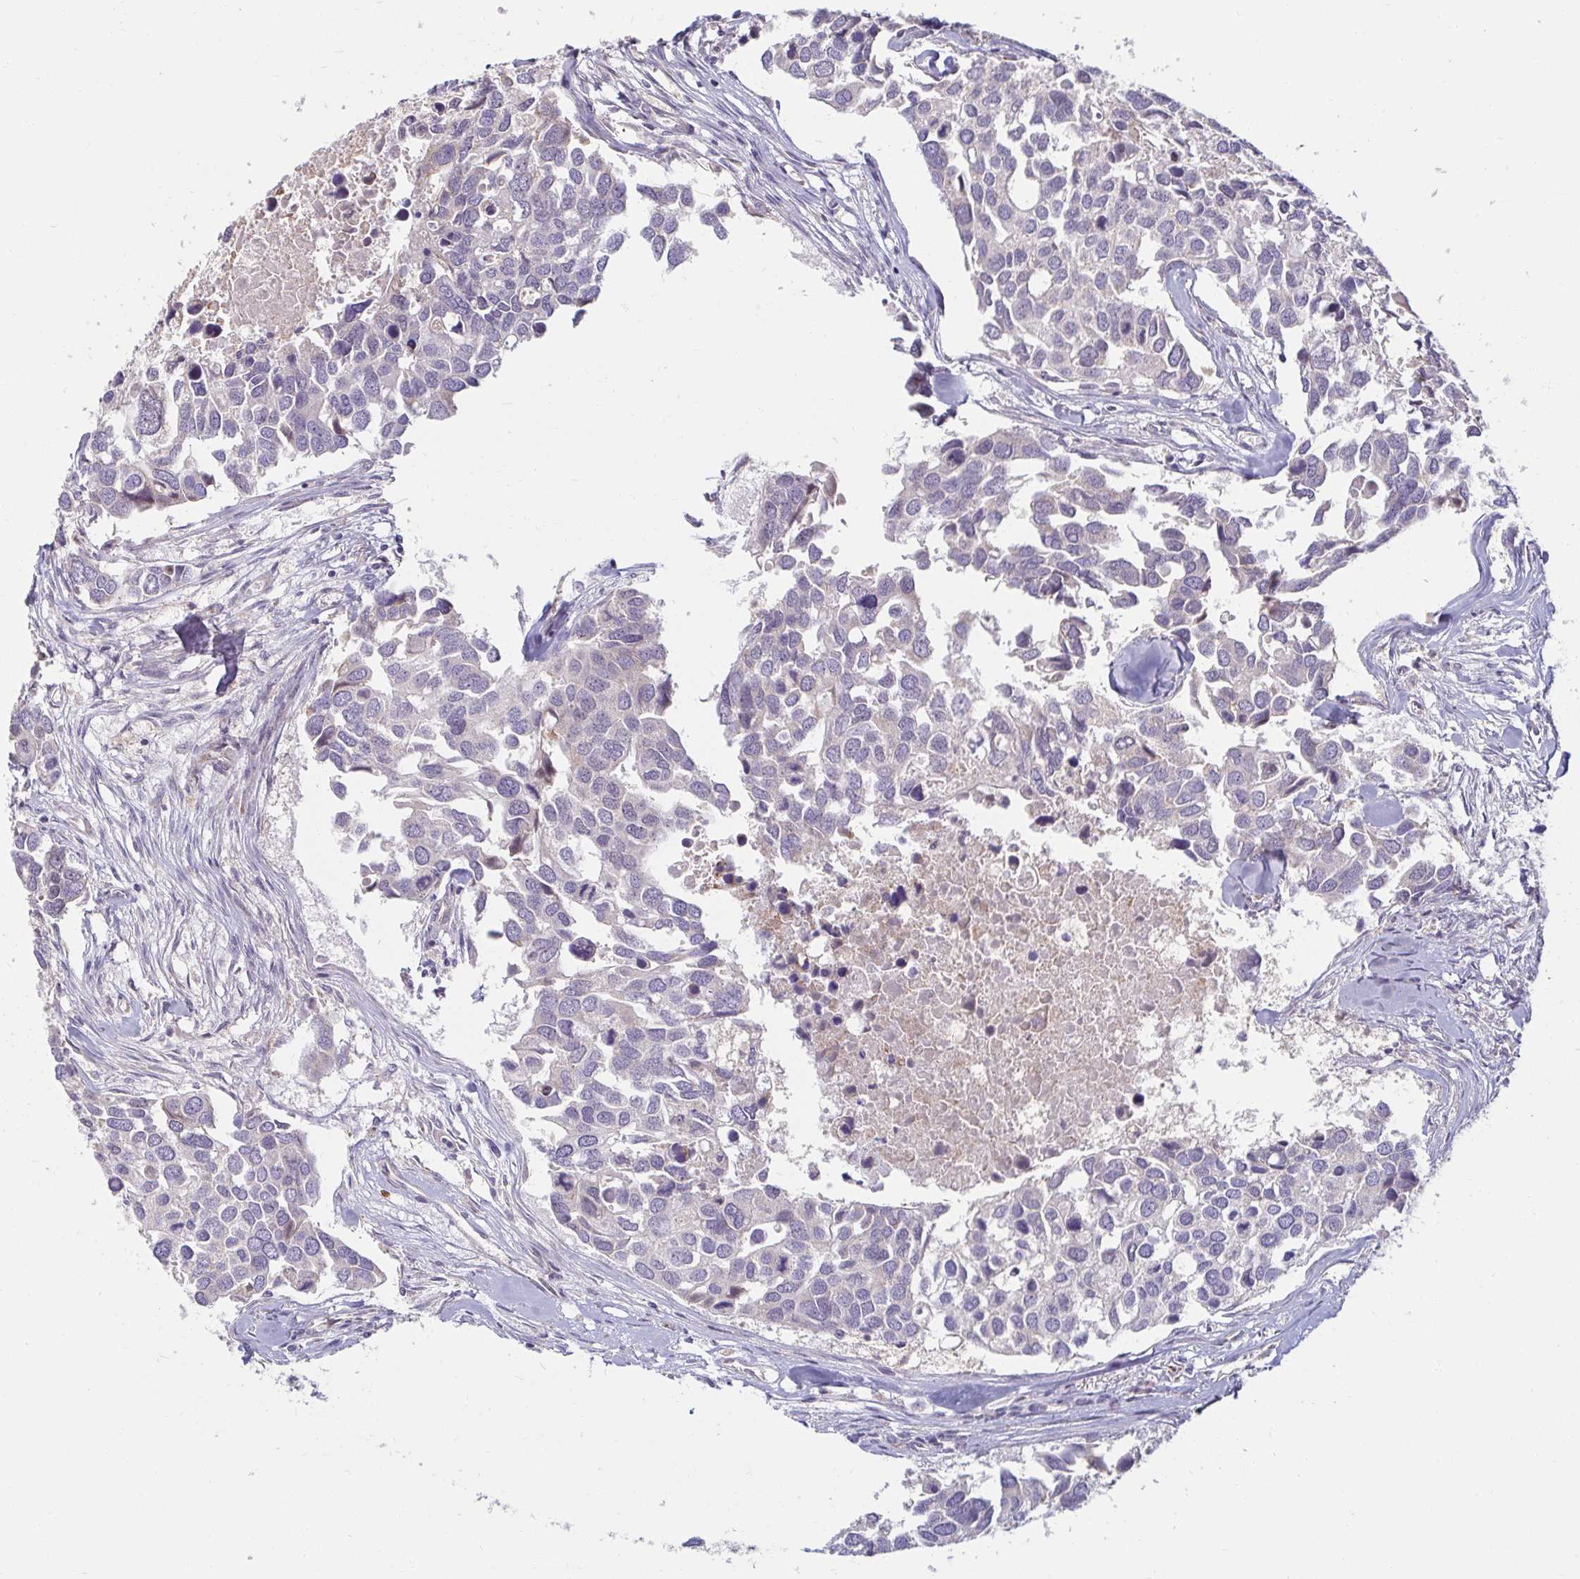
{"staining": {"intensity": "negative", "quantity": "none", "location": "none"}, "tissue": "breast cancer", "cell_type": "Tumor cells", "image_type": "cancer", "snomed": [{"axis": "morphology", "description": "Duct carcinoma"}, {"axis": "topography", "description": "Breast"}], "caption": "Immunohistochemical staining of human breast cancer (invasive ductal carcinoma) displays no significant positivity in tumor cells.", "gene": "DDN", "patient": {"sex": "female", "age": 83}}